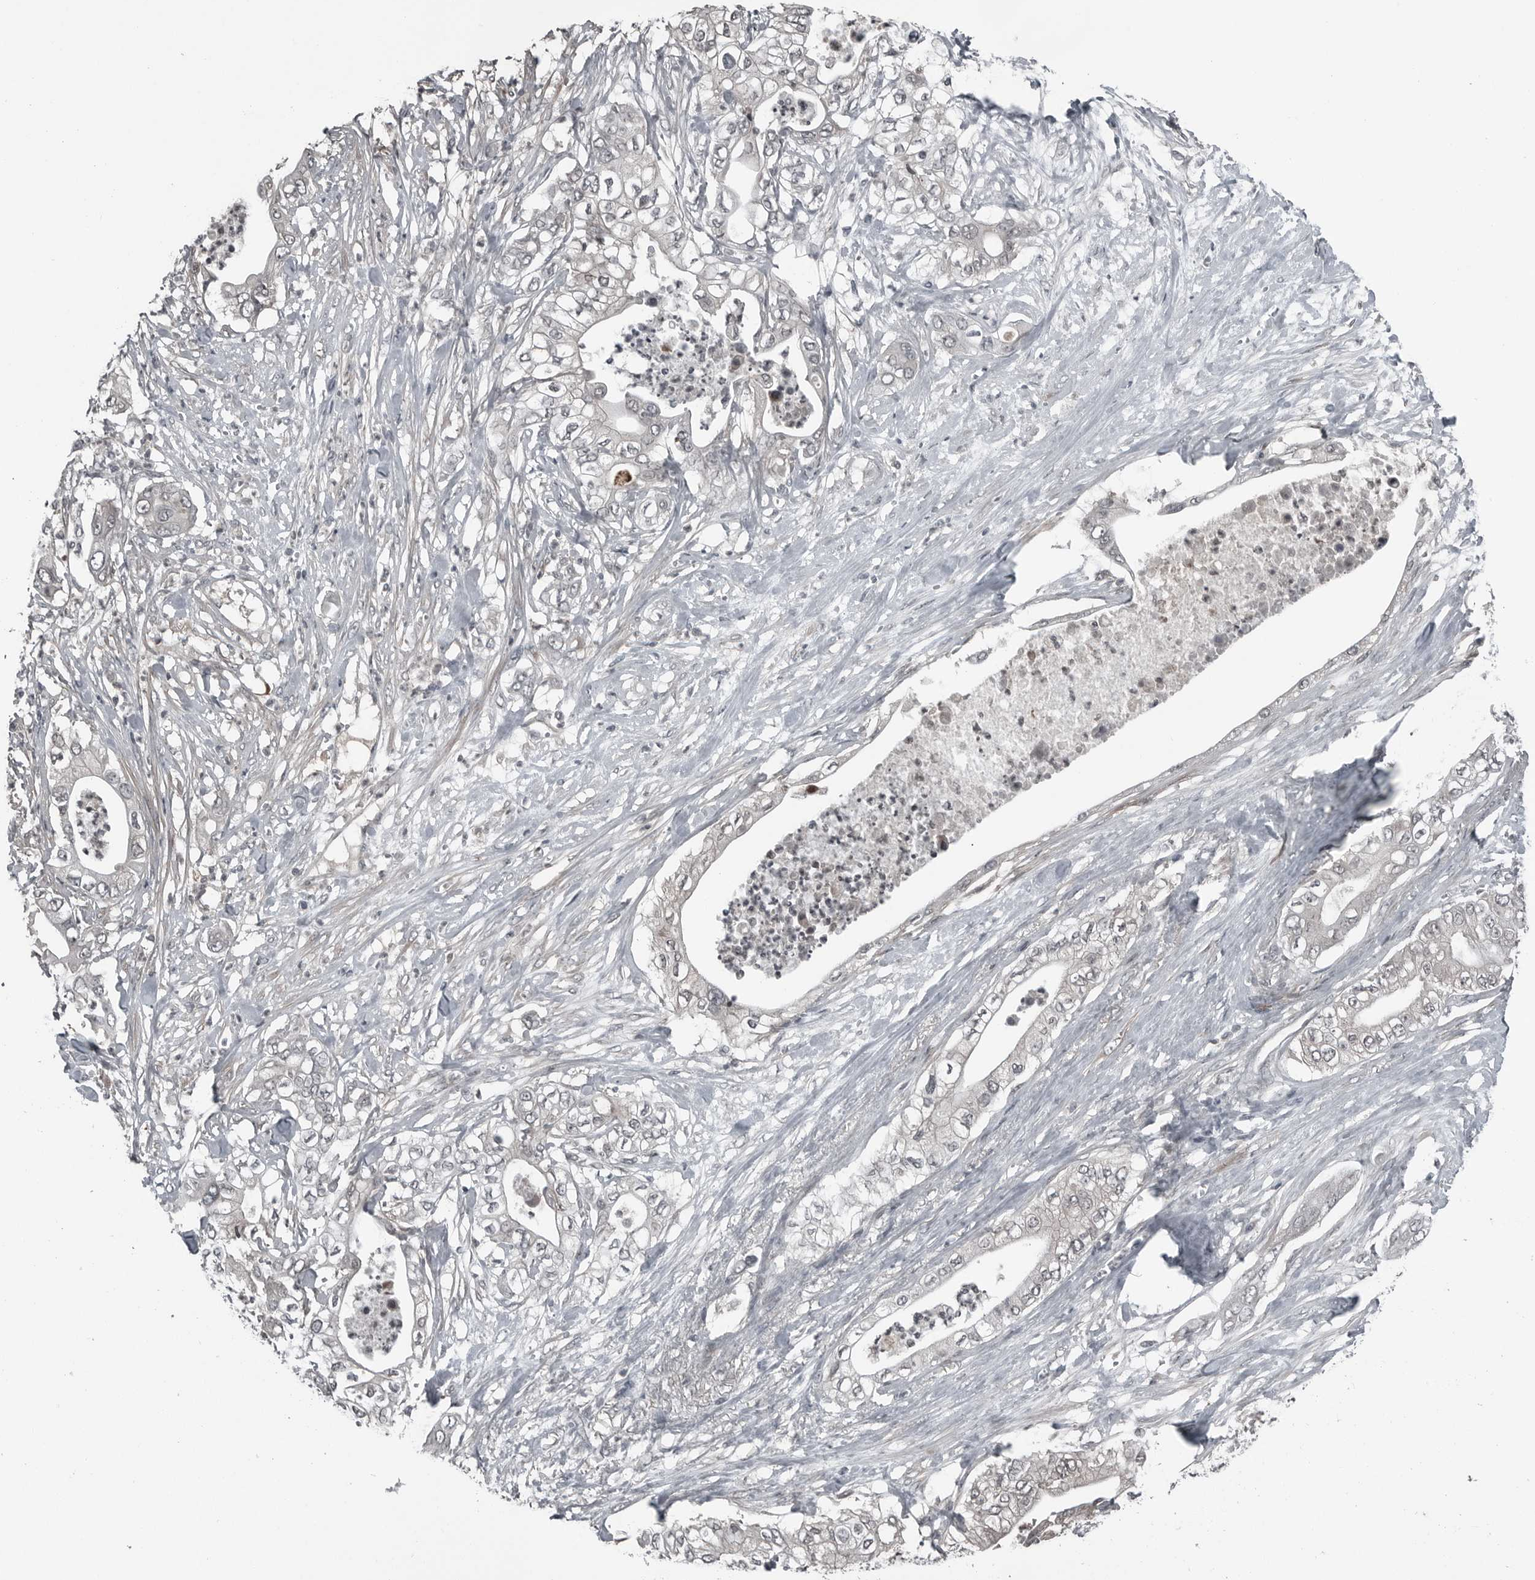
{"staining": {"intensity": "negative", "quantity": "none", "location": "none"}, "tissue": "pancreatic cancer", "cell_type": "Tumor cells", "image_type": "cancer", "snomed": [{"axis": "morphology", "description": "Adenocarcinoma, NOS"}, {"axis": "topography", "description": "Pancreas"}], "caption": "Immunohistochemistry of human pancreatic cancer (adenocarcinoma) displays no positivity in tumor cells.", "gene": "GAK", "patient": {"sex": "female", "age": 78}}